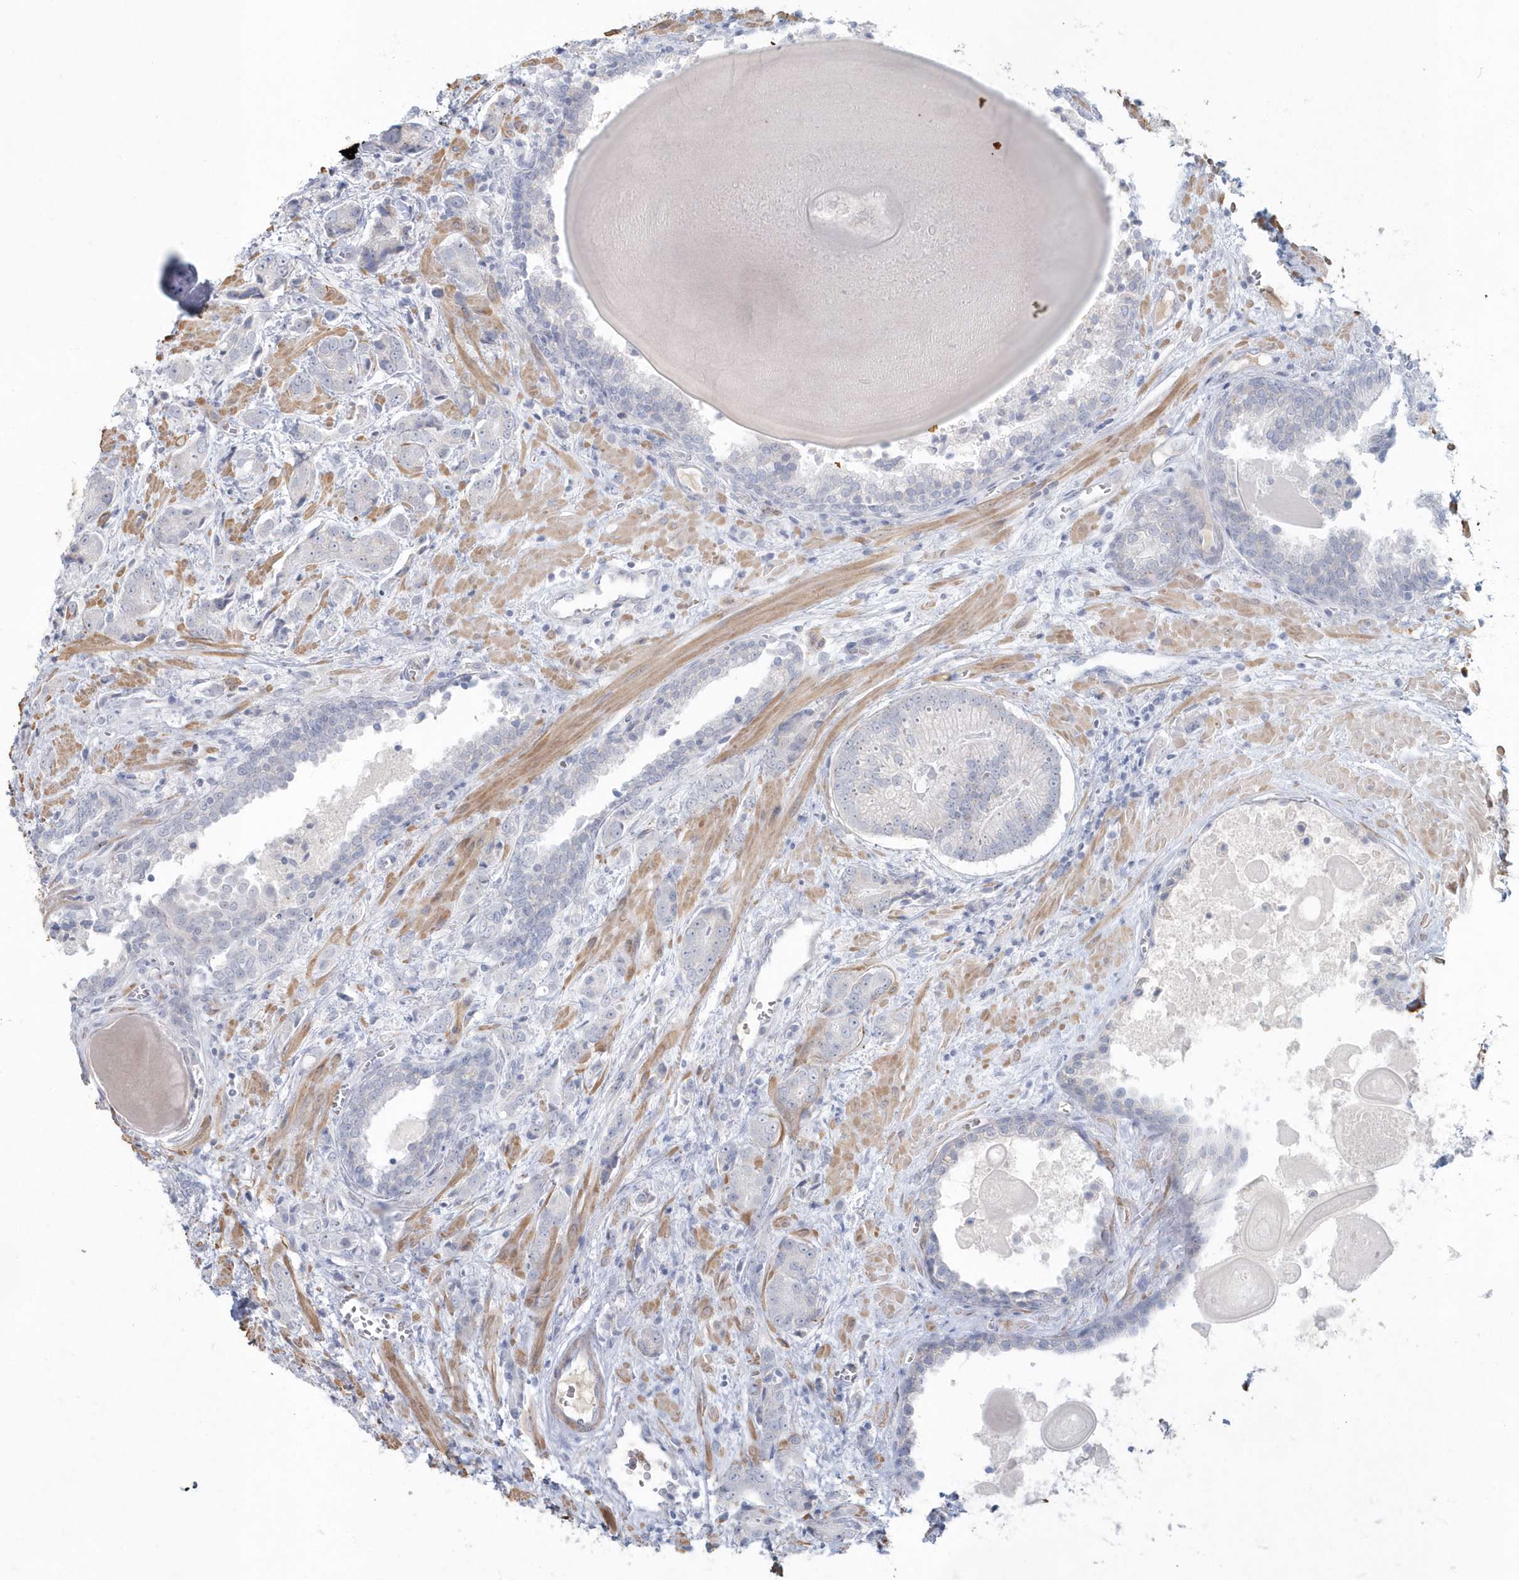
{"staining": {"intensity": "negative", "quantity": "none", "location": "none"}, "tissue": "prostate cancer", "cell_type": "Tumor cells", "image_type": "cancer", "snomed": [{"axis": "morphology", "description": "Adenocarcinoma, High grade"}, {"axis": "topography", "description": "Prostate"}], "caption": "This histopathology image is of prostate adenocarcinoma (high-grade) stained with IHC to label a protein in brown with the nuclei are counter-stained blue. There is no staining in tumor cells. (DAB (3,3'-diaminobenzidine) immunohistochemistry (IHC) with hematoxylin counter stain).", "gene": "MYOT", "patient": {"sex": "male", "age": 57}}